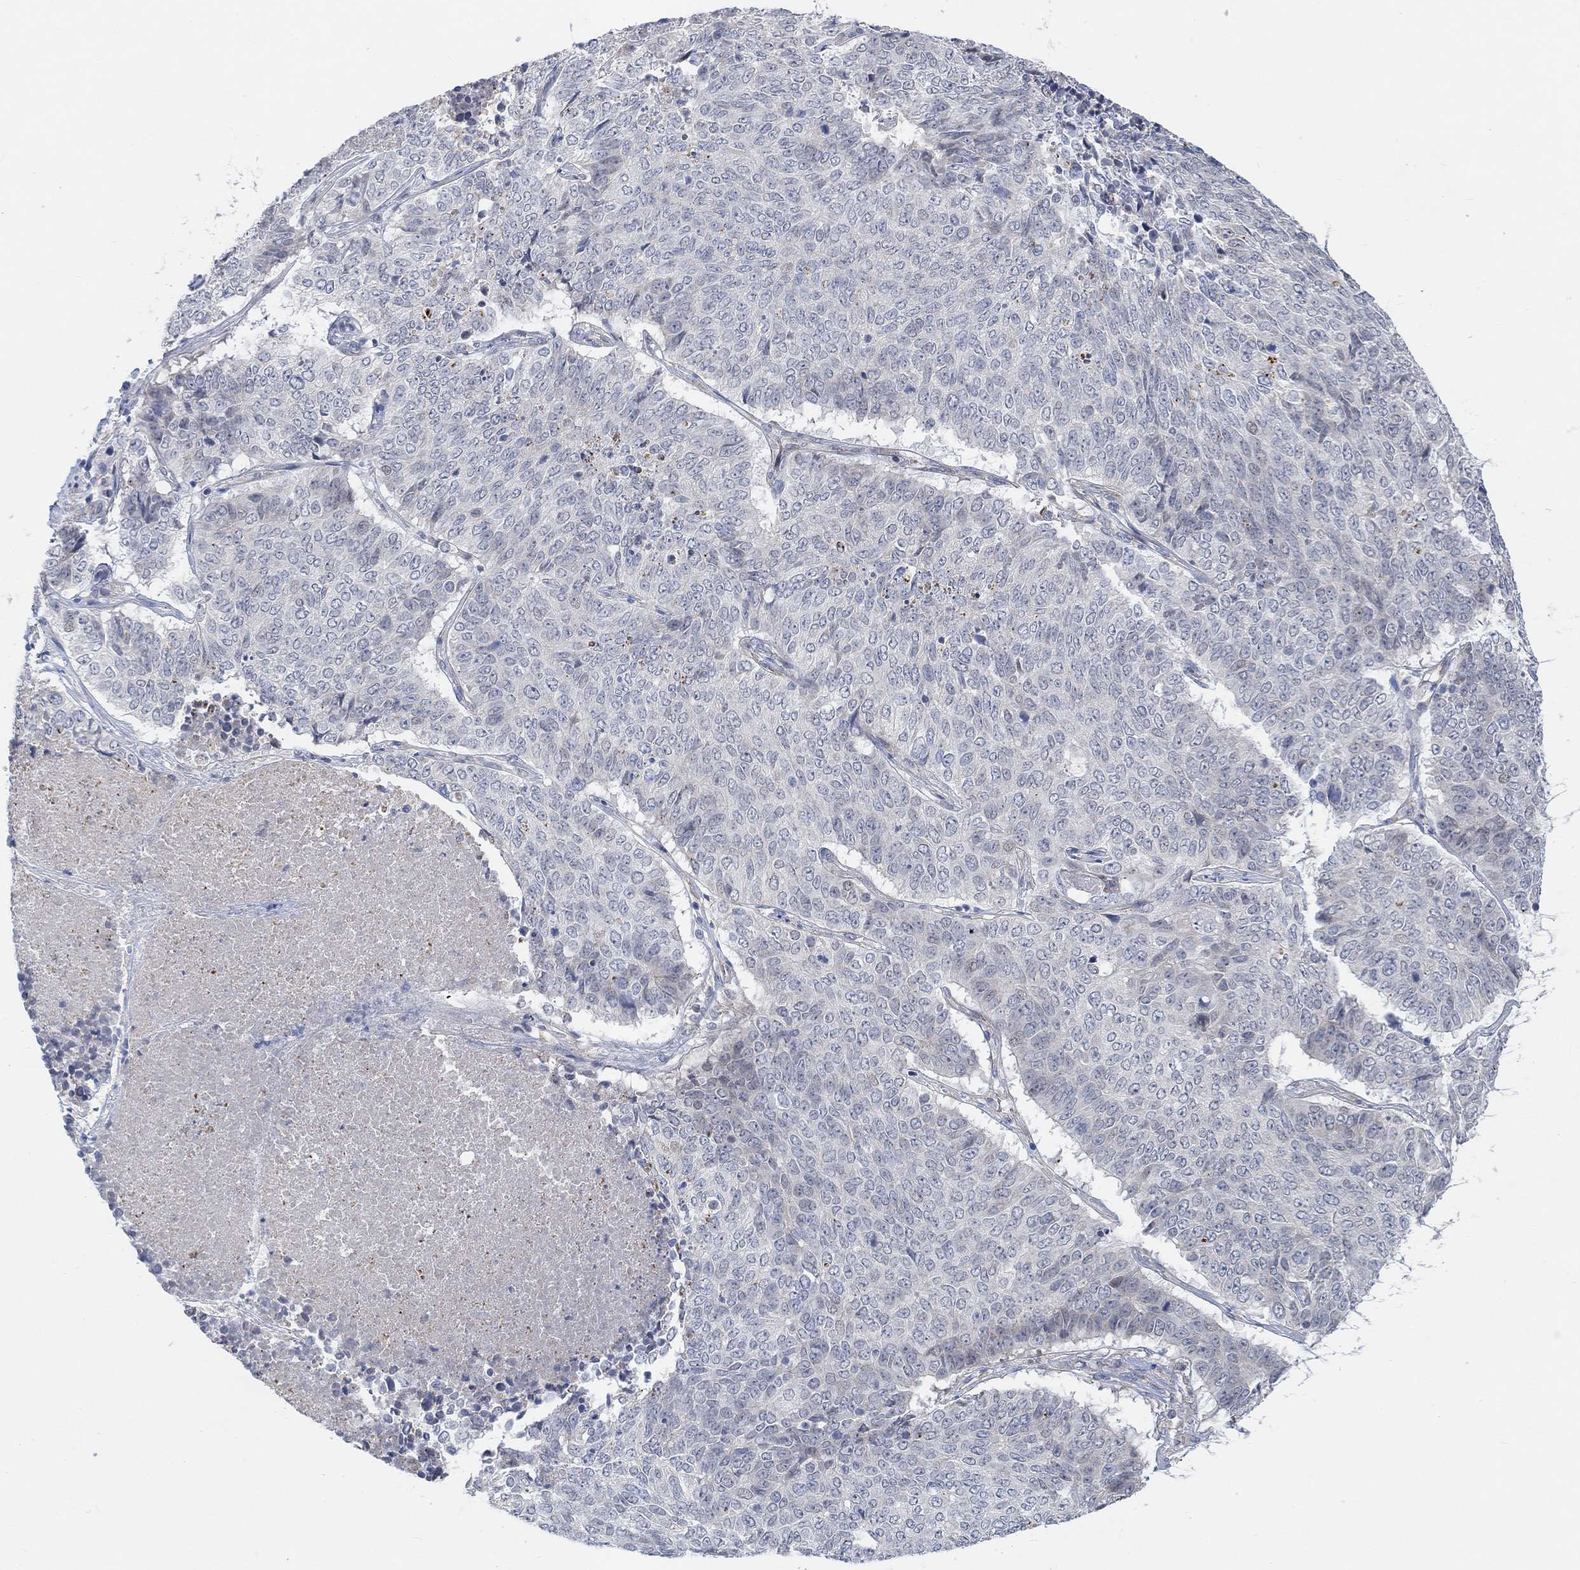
{"staining": {"intensity": "negative", "quantity": "none", "location": "none"}, "tissue": "lung cancer", "cell_type": "Tumor cells", "image_type": "cancer", "snomed": [{"axis": "morphology", "description": "Squamous cell carcinoma, NOS"}, {"axis": "topography", "description": "Lung"}], "caption": "Photomicrograph shows no significant protein positivity in tumor cells of lung cancer (squamous cell carcinoma).", "gene": "HCRTR1", "patient": {"sex": "male", "age": 64}}